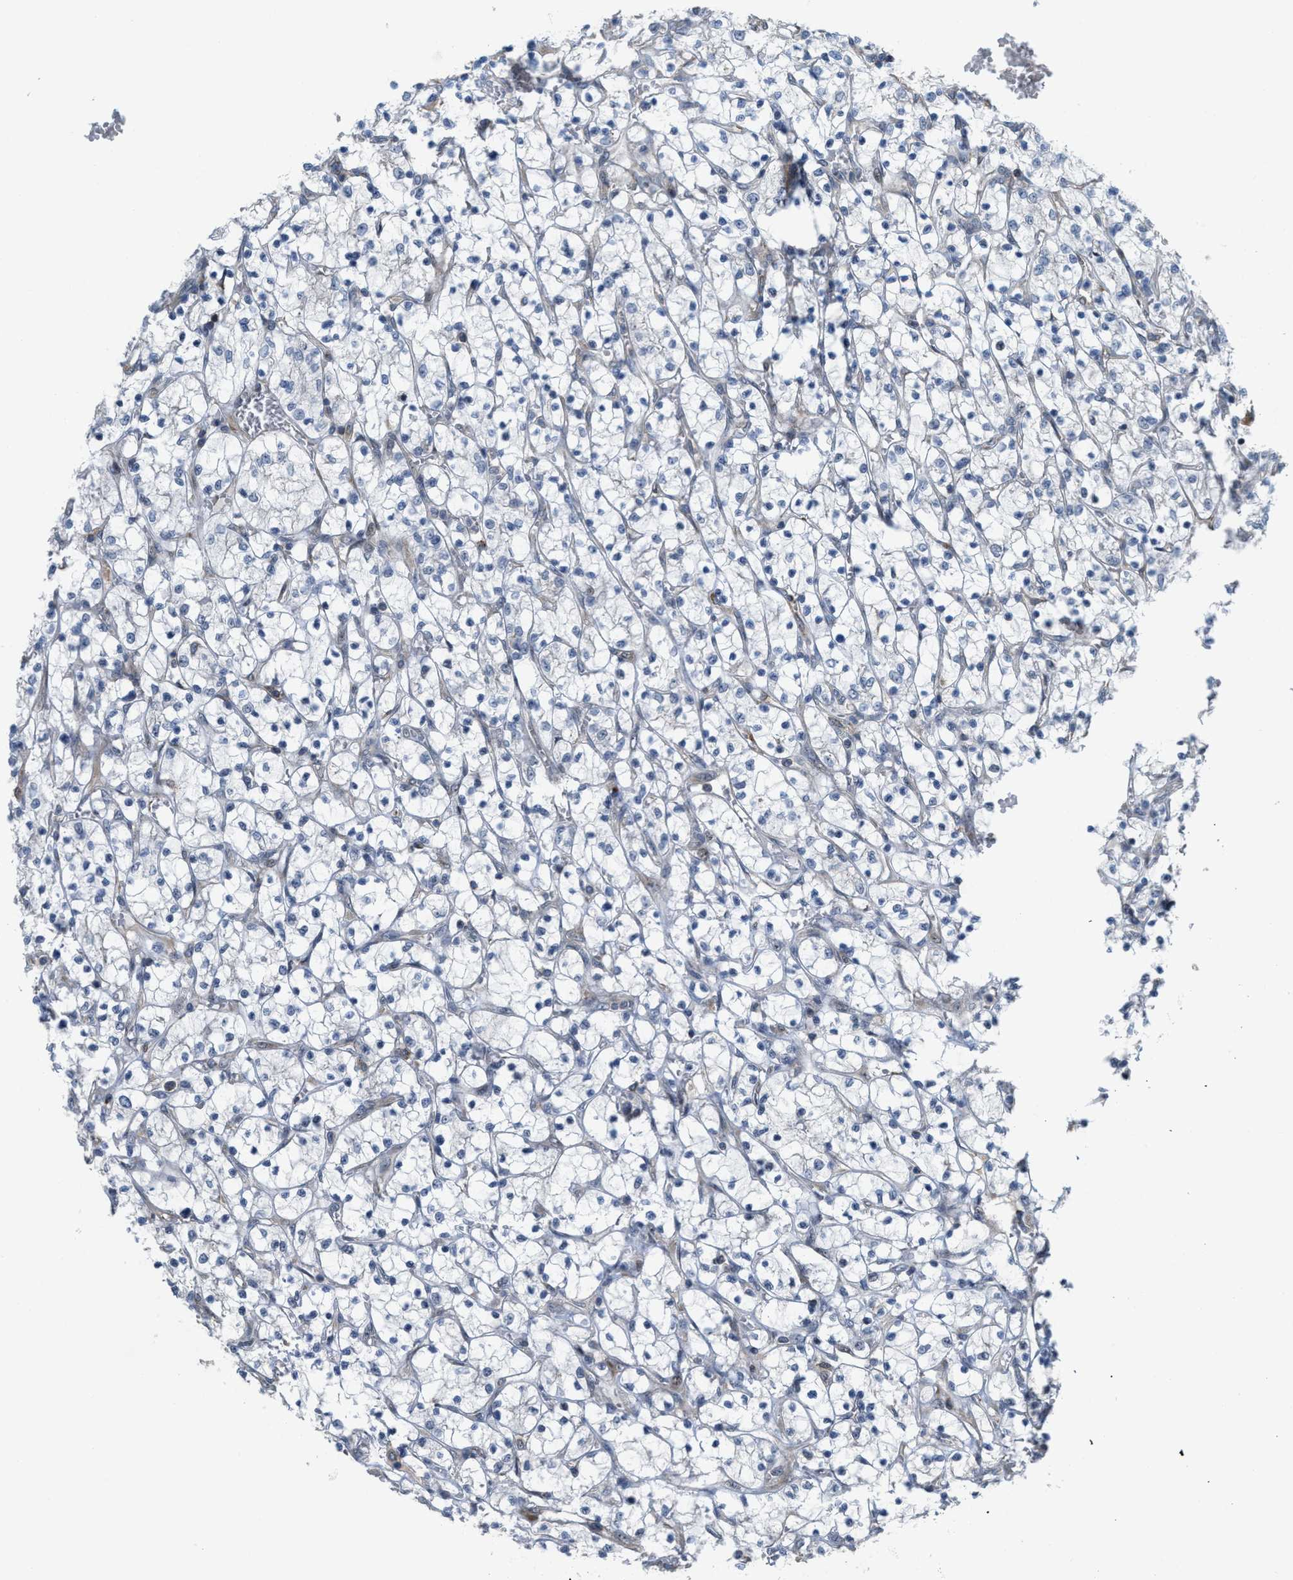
{"staining": {"intensity": "negative", "quantity": "none", "location": "none"}, "tissue": "renal cancer", "cell_type": "Tumor cells", "image_type": "cancer", "snomed": [{"axis": "morphology", "description": "Adenocarcinoma, NOS"}, {"axis": "topography", "description": "Kidney"}], "caption": "Histopathology image shows no protein staining in tumor cells of renal adenocarcinoma tissue.", "gene": "DIPK1A", "patient": {"sex": "female", "age": 69}}